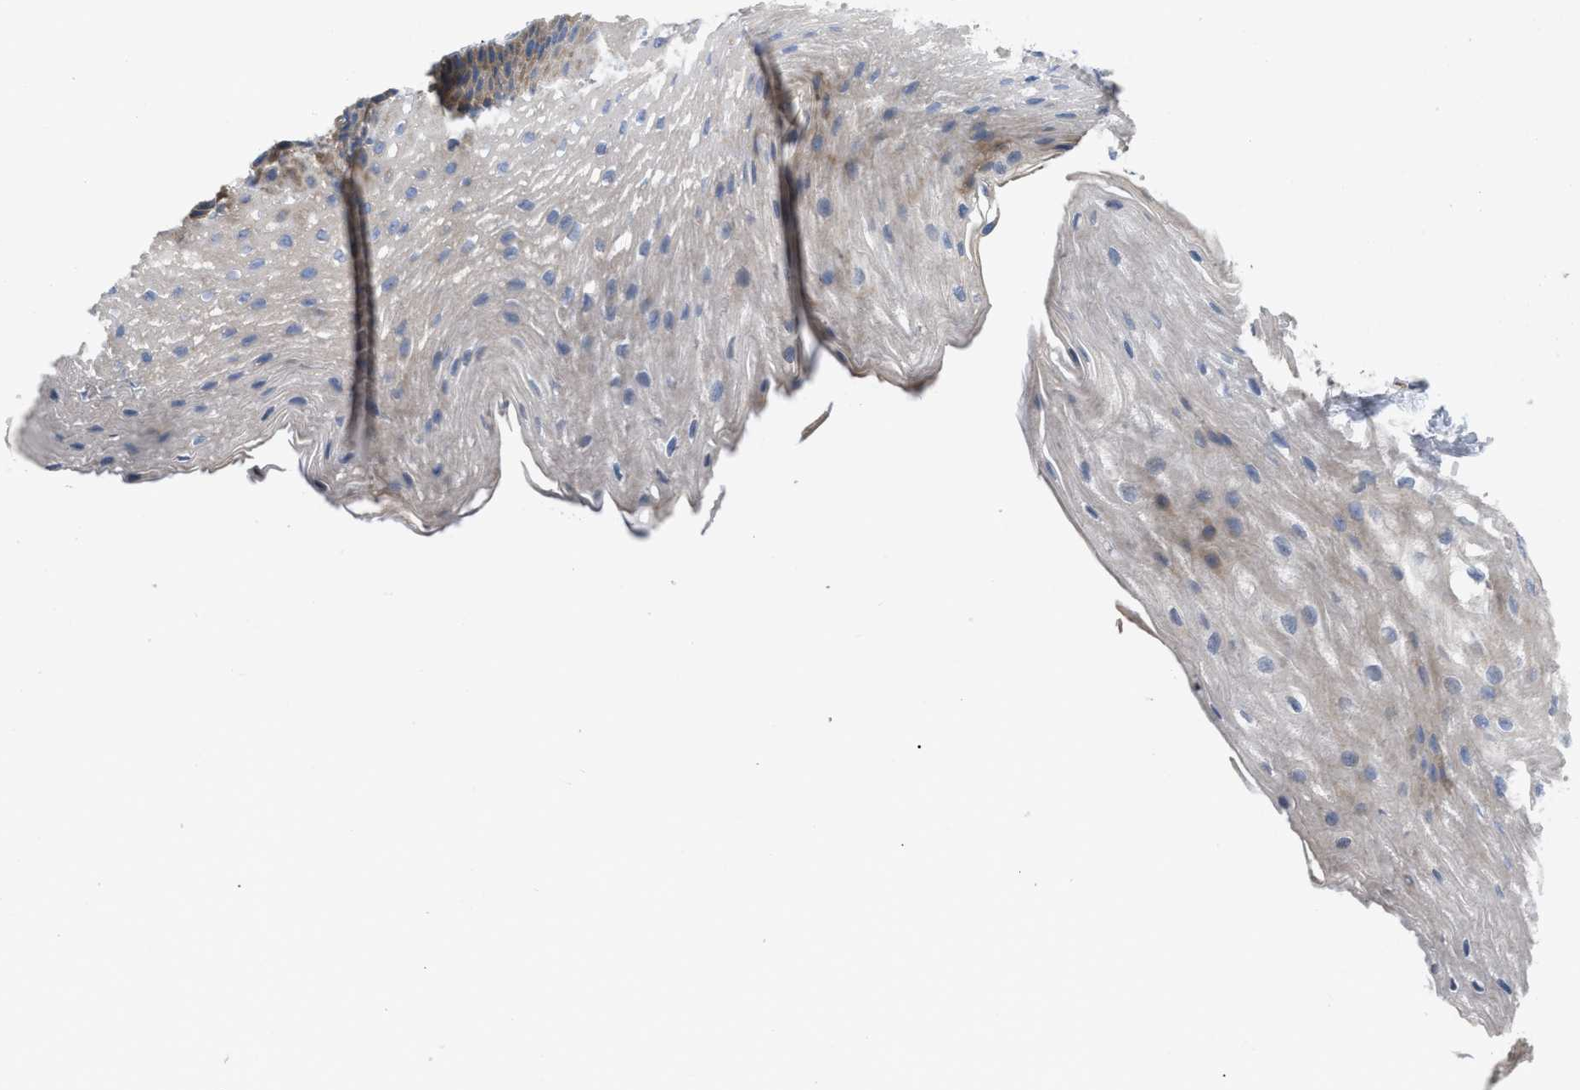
{"staining": {"intensity": "moderate", "quantity": "<25%", "location": "cytoplasmic/membranous"}, "tissue": "esophagus", "cell_type": "Squamous epithelial cells", "image_type": "normal", "snomed": [{"axis": "morphology", "description": "Normal tissue, NOS"}, {"axis": "topography", "description": "Esophagus"}], "caption": "Human esophagus stained for a protein (brown) displays moderate cytoplasmic/membranous positive expression in approximately <25% of squamous epithelial cells.", "gene": "DHX58", "patient": {"sex": "male", "age": 48}}